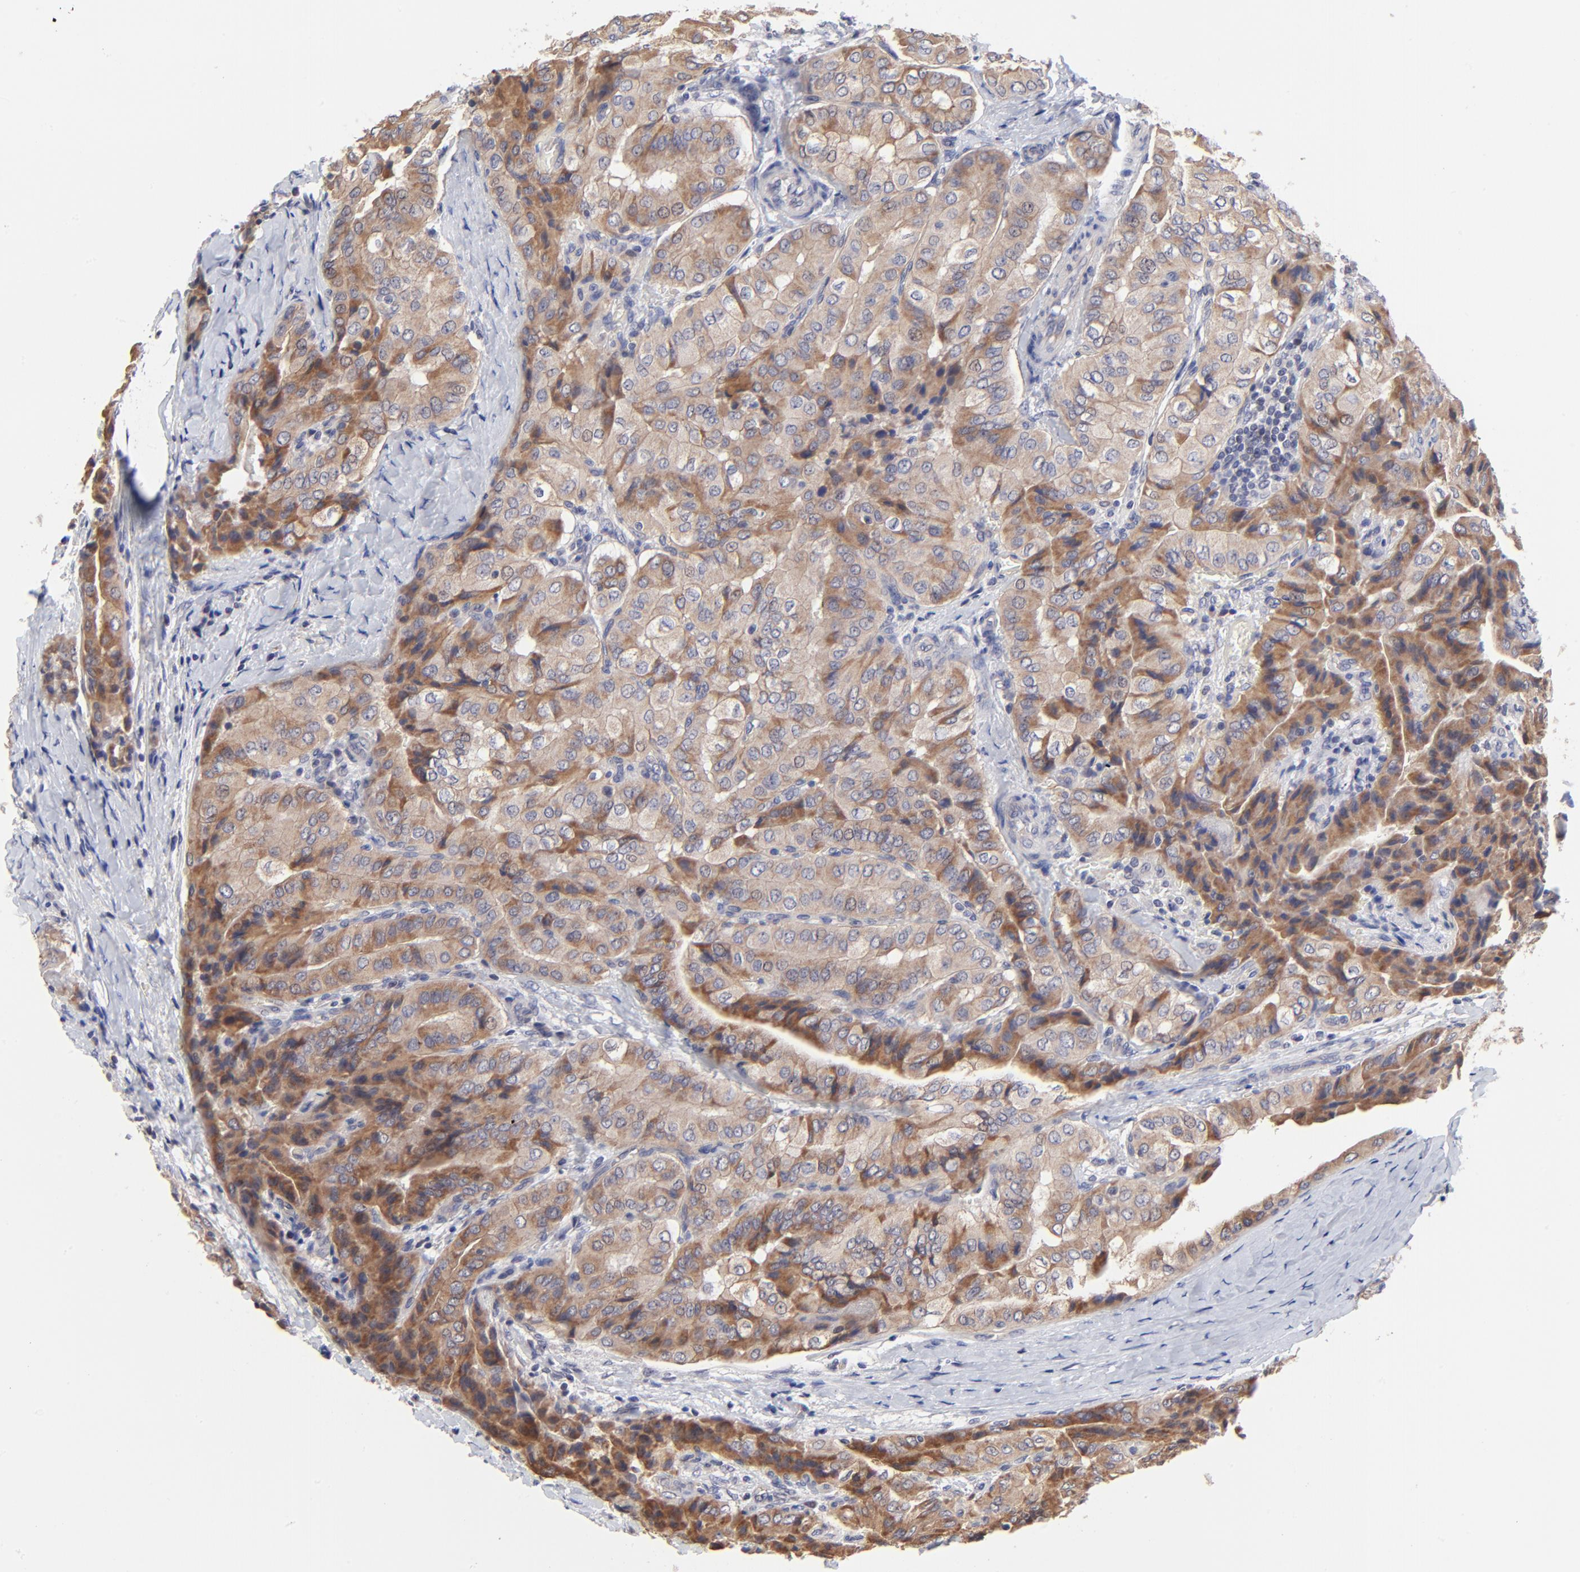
{"staining": {"intensity": "moderate", "quantity": ">75%", "location": "cytoplasmic/membranous"}, "tissue": "thyroid cancer", "cell_type": "Tumor cells", "image_type": "cancer", "snomed": [{"axis": "morphology", "description": "Papillary adenocarcinoma, NOS"}, {"axis": "topography", "description": "Thyroid gland"}], "caption": "DAB immunohistochemical staining of human thyroid cancer displays moderate cytoplasmic/membranous protein positivity in approximately >75% of tumor cells.", "gene": "FBXO8", "patient": {"sex": "female", "age": 71}}